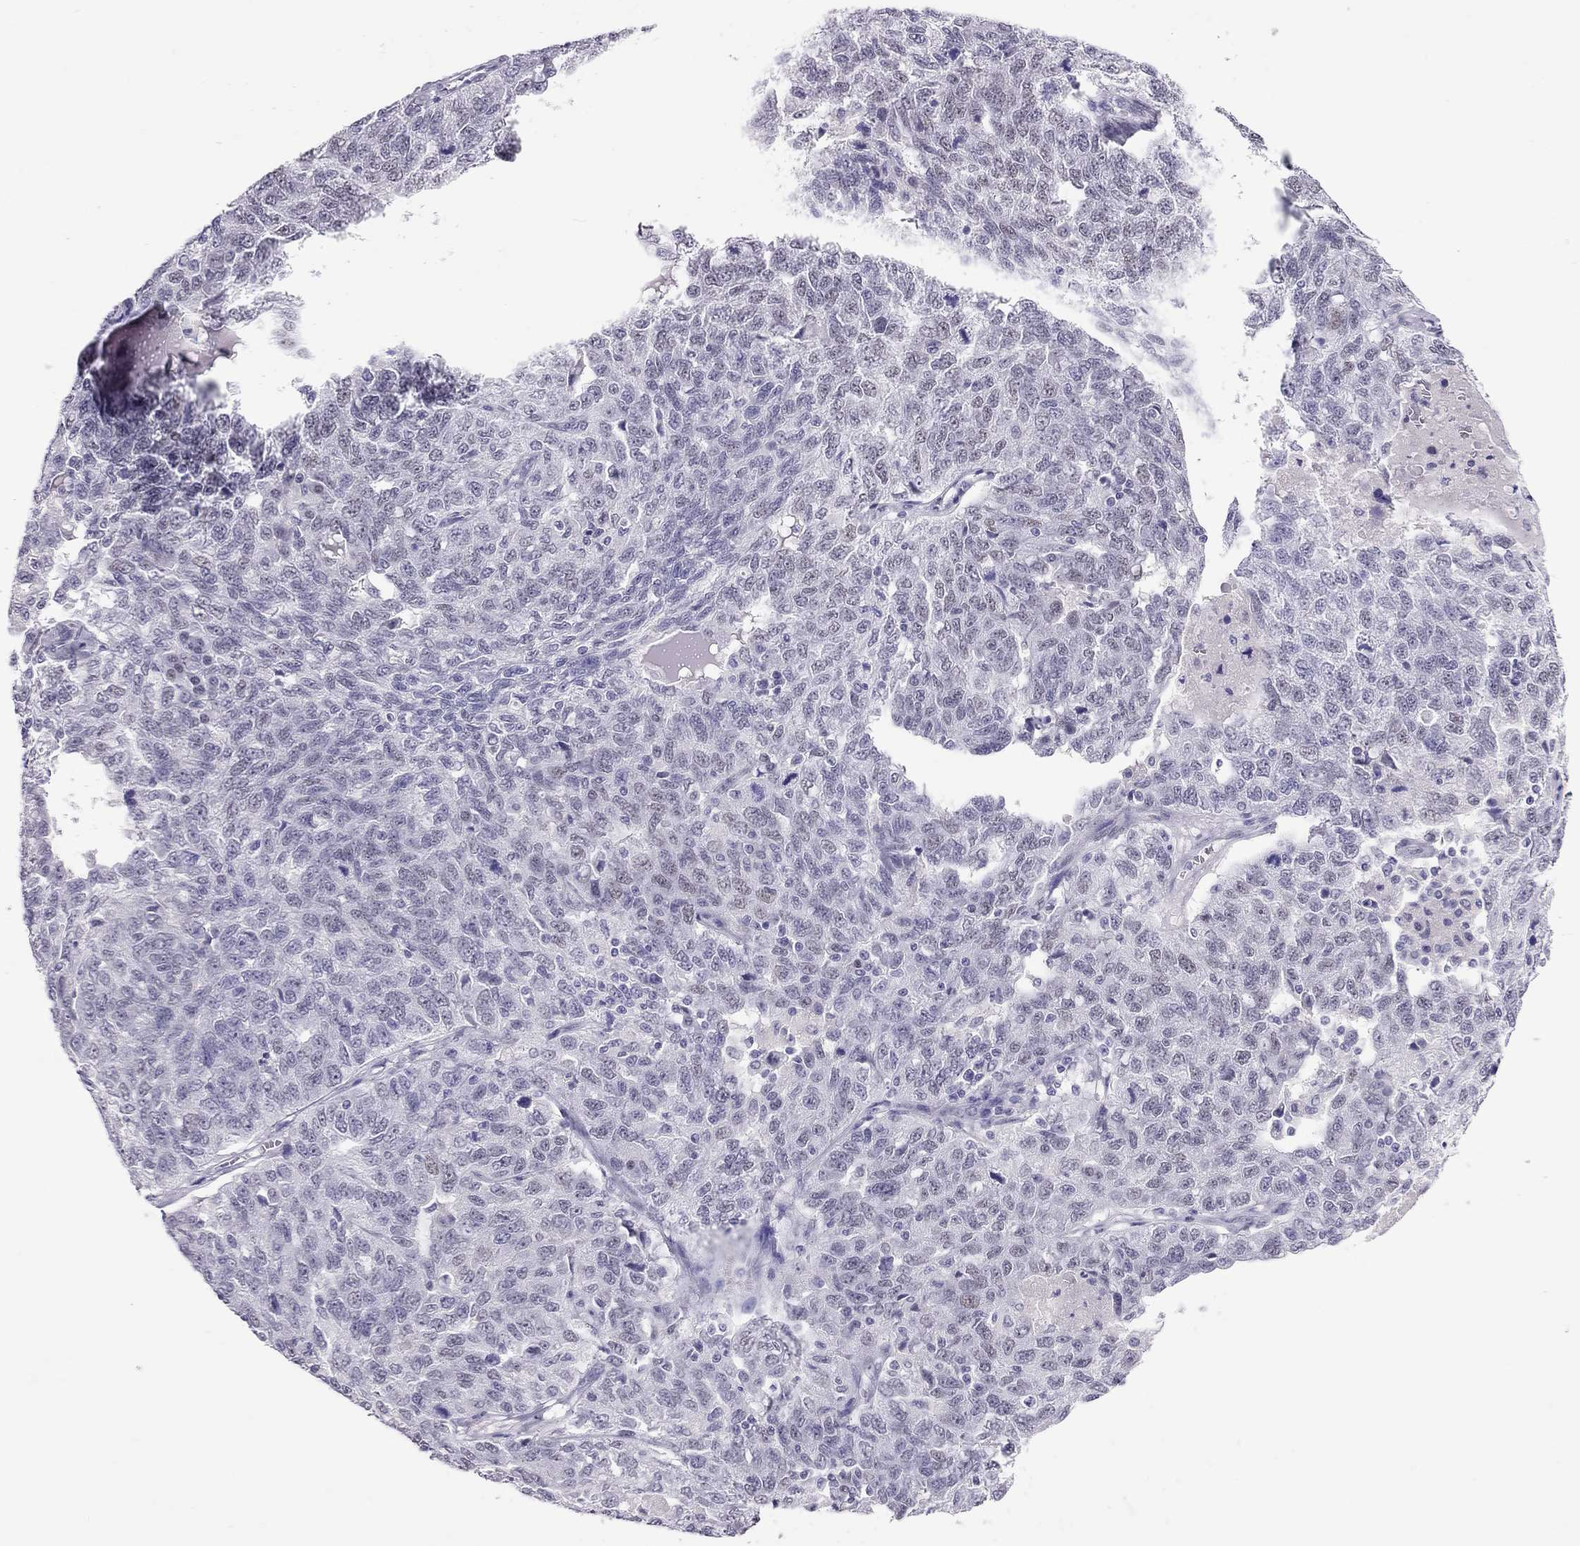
{"staining": {"intensity": "negative", "quantity": "none", "location": "none"}, "tissue": "ovarian cancer", "cell_type": "Tumor cells", "image_type": "cancer", "snomed": [{"axis": "morphology", "description": "Cystadenocarcinoma, serous, NOS"}, {"axis": "topography", "description": "Ovary"}], "caption": "There is no significant expression in tumor cells of serous cystadenocarcinoma (ovarian).", "gene": "CHRNB3", "patient": {"sex": "female", "age": 71}}